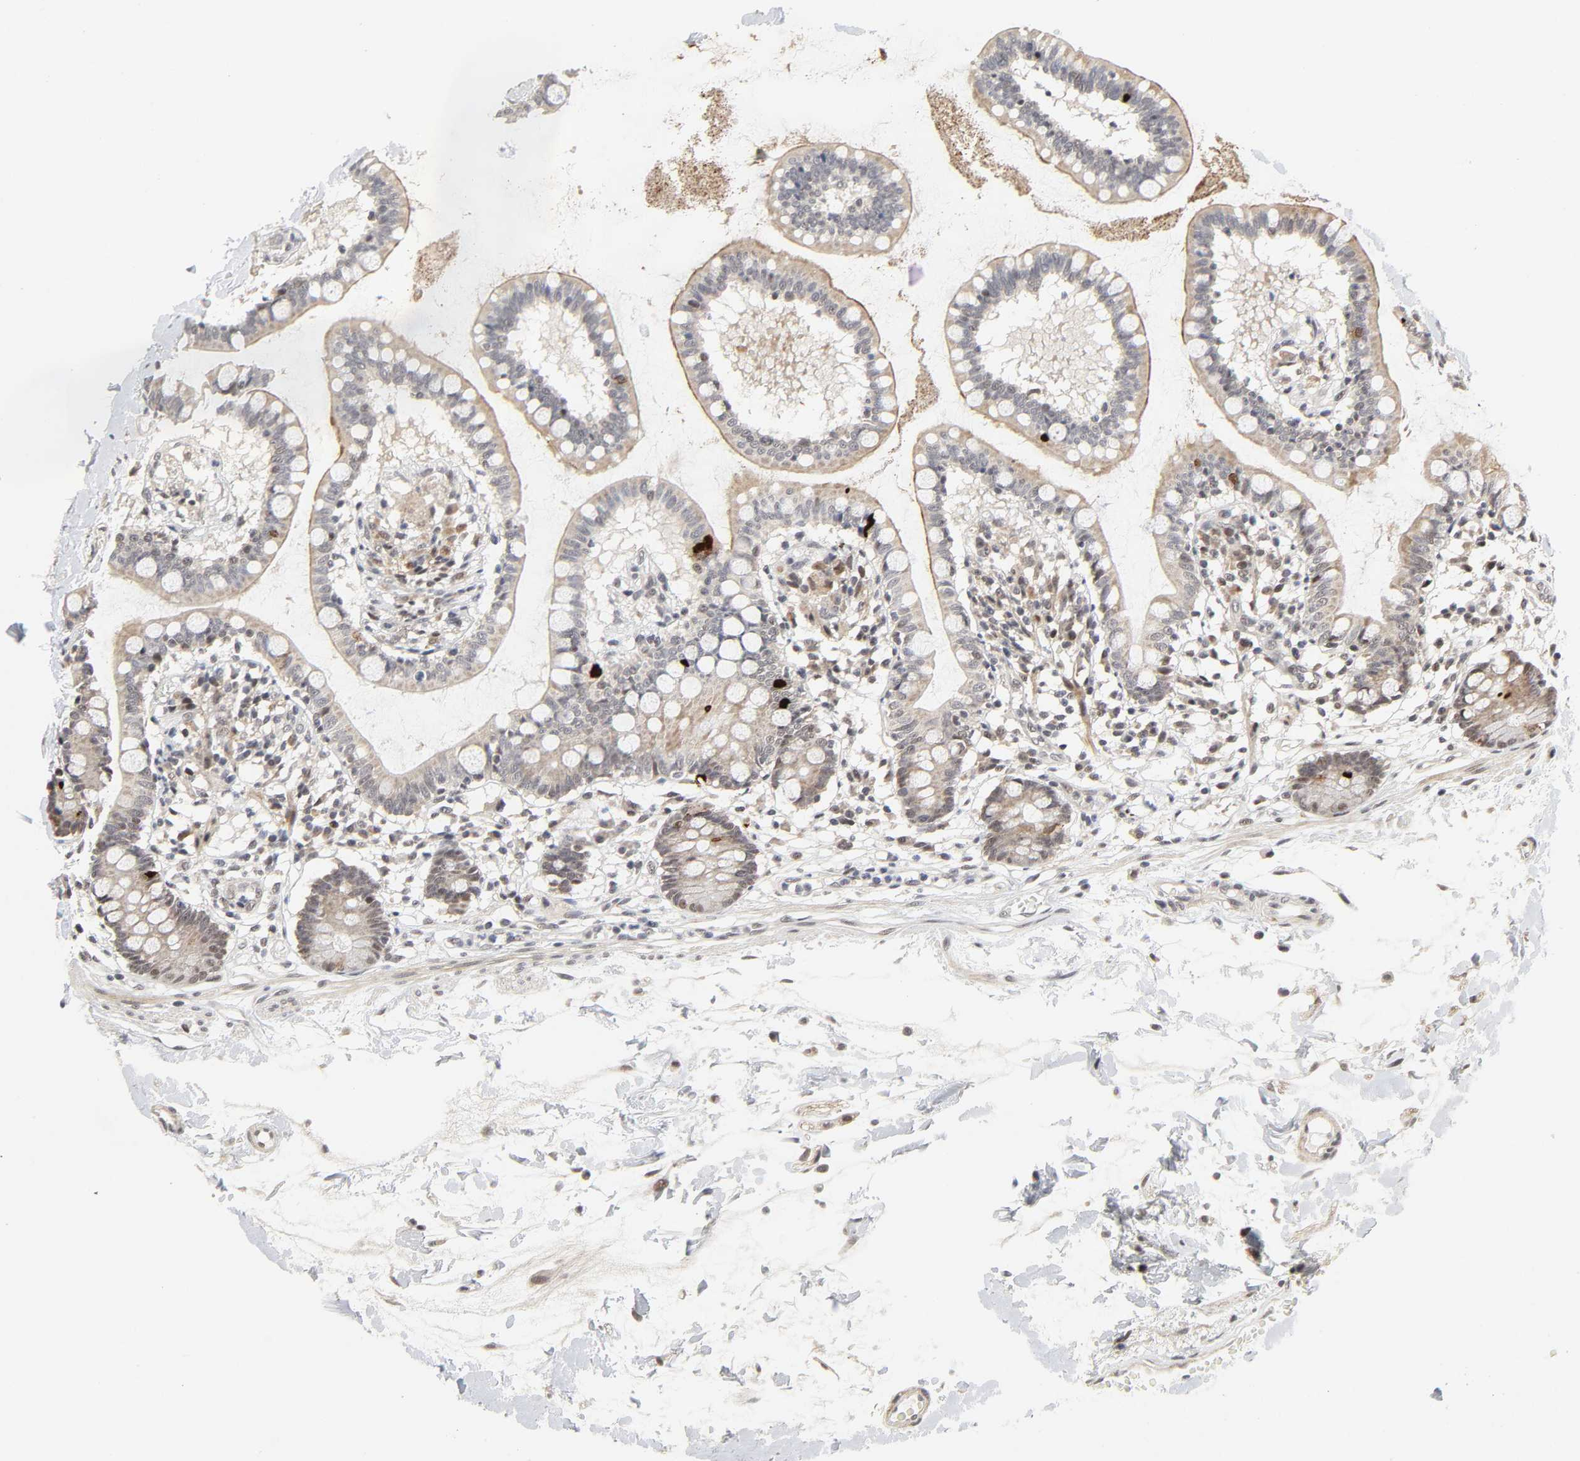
{"staining": {"intensity": "weak", "quantity": "<25%", "location": "nuclear"}, "tissue": "small intestine", "cell_type": "Glandular cells", "image_type": "normal", "snomed": [{"axis": "morphology", "description": "Normal tissue, NOS"}, {"axis": "topography", "description": "Small intestine"}], "caption": "DAB (3,3'-diaminobenzidine) immunohistochemical staining of benign small intestine exhibits no significant staining in glandular cells.", "gene": "ZKSCAN8", "patient": {"sex": "female", "age": 61}}